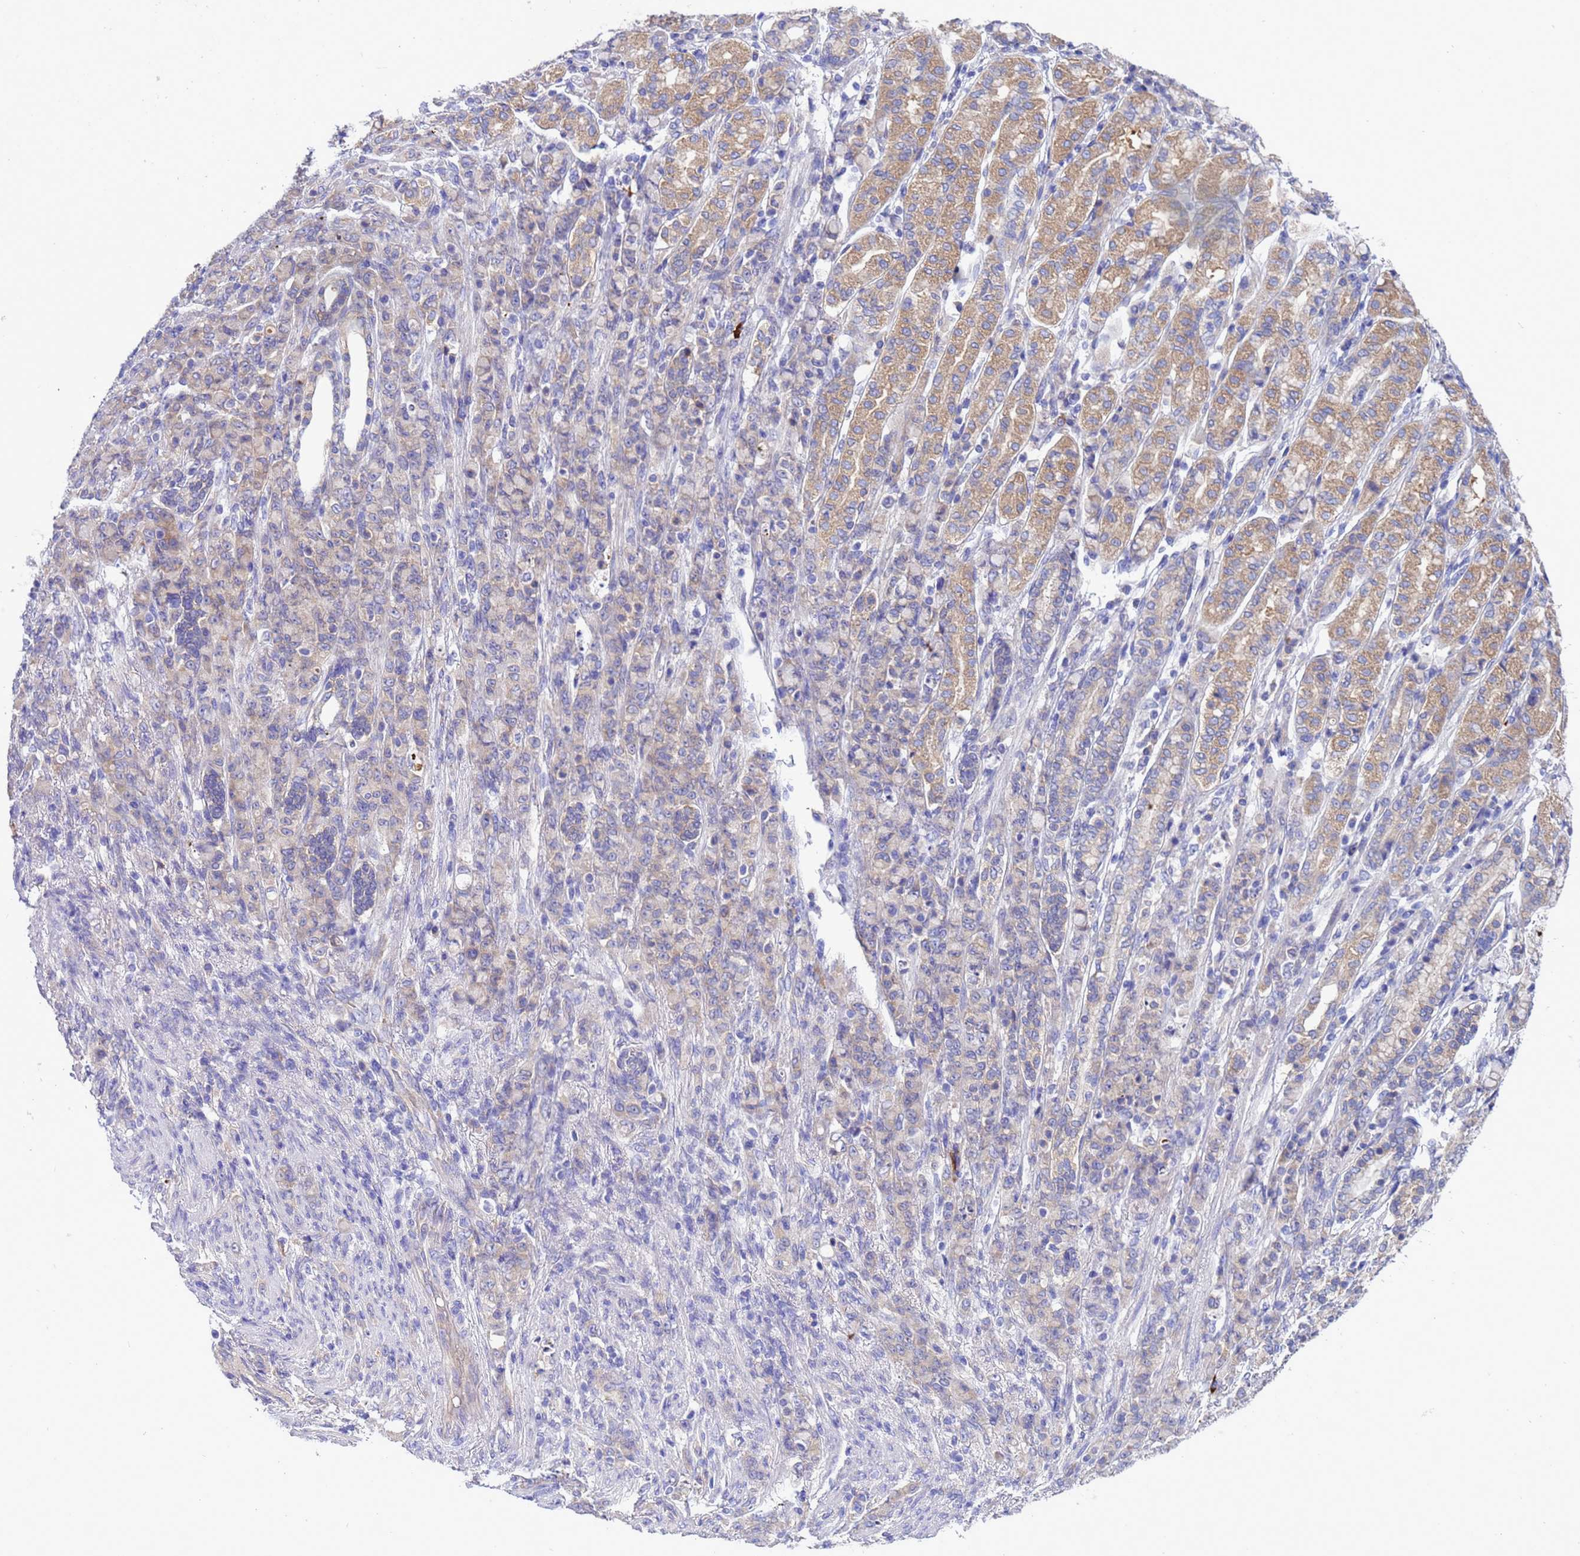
{"staining": {"intensity": "moderate", "quantity": "<25%", "location": "cytoplasmic/membranous"}, "tissue": "stomach cancer", "cell_type": "Tumor cells", "image_type": "cancer", "snomed": [{"axis": "morphology", "description": "Adenocarcinoma, NOS"}, {"axis": "topography", "description": "Stomach"}], "caption": "Adenocarcinoma (stomach) stained for a protein (brown) reveals moderate cytoplasmic/membranous positive expression in approximately <25% of tumor cells.", "gene": "RC3H2", "patient": {"sex": "female", "age": 79}}